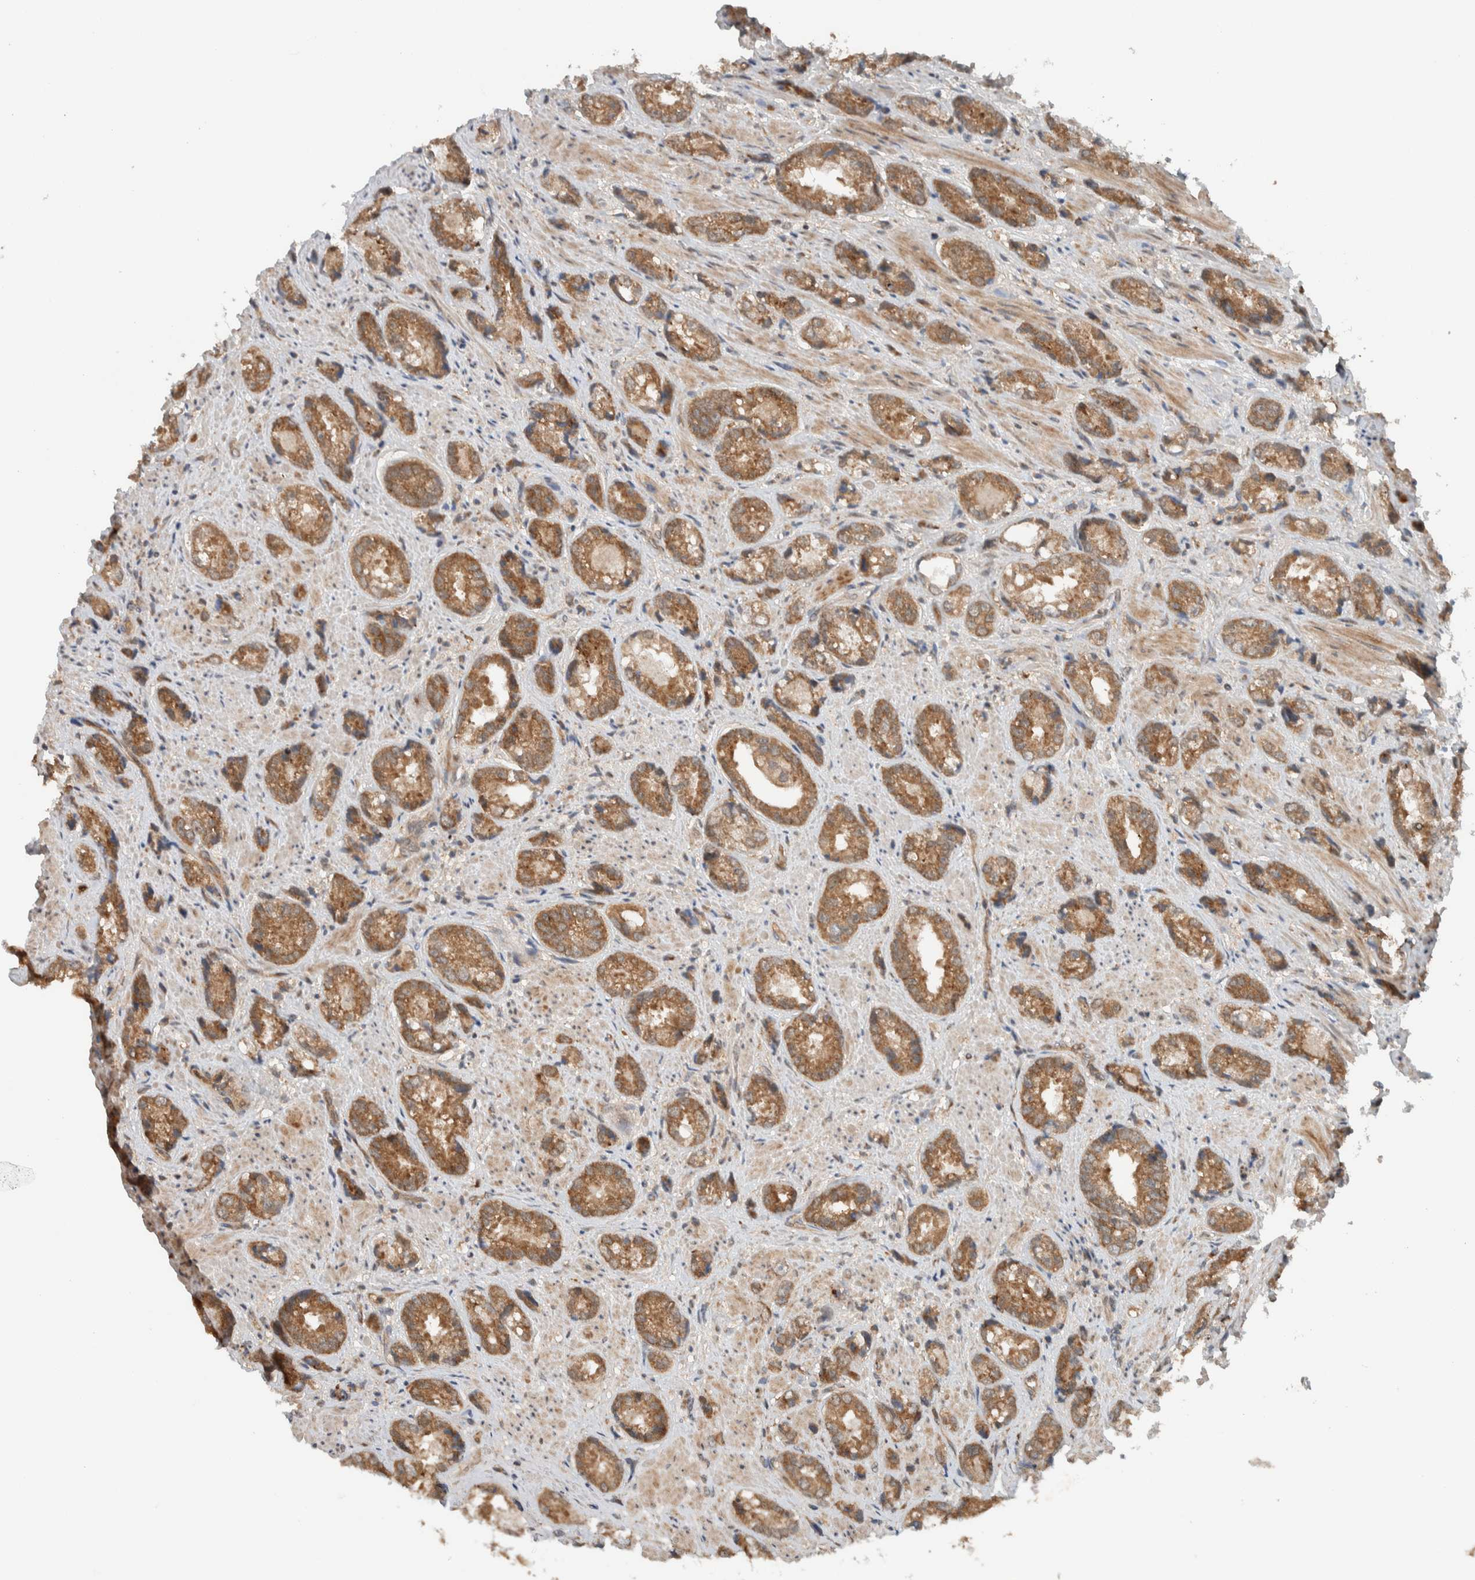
{"staining": {"intensity": "moderate", "quantity": ">75%", "location": "cytoplasmic/membranous"}, "tissue": "prostate cancer", "cell_type": "Tumor cells", "image_type": "cancer", "snomed": [{"axis": "morphology", "description": "Adenocarcinoma, High grade"}, {"axis": "topography", "description": "Prostate"}], "caption": "Protein expression analysis of adenocarcinoma (high-grade) (prostate) exhibits moderate cytoplasmic/membranous expression in approximately >75% of tumor cells.", "gene": "KLHL6", "patient": {"sex": "male", "age": 61}}